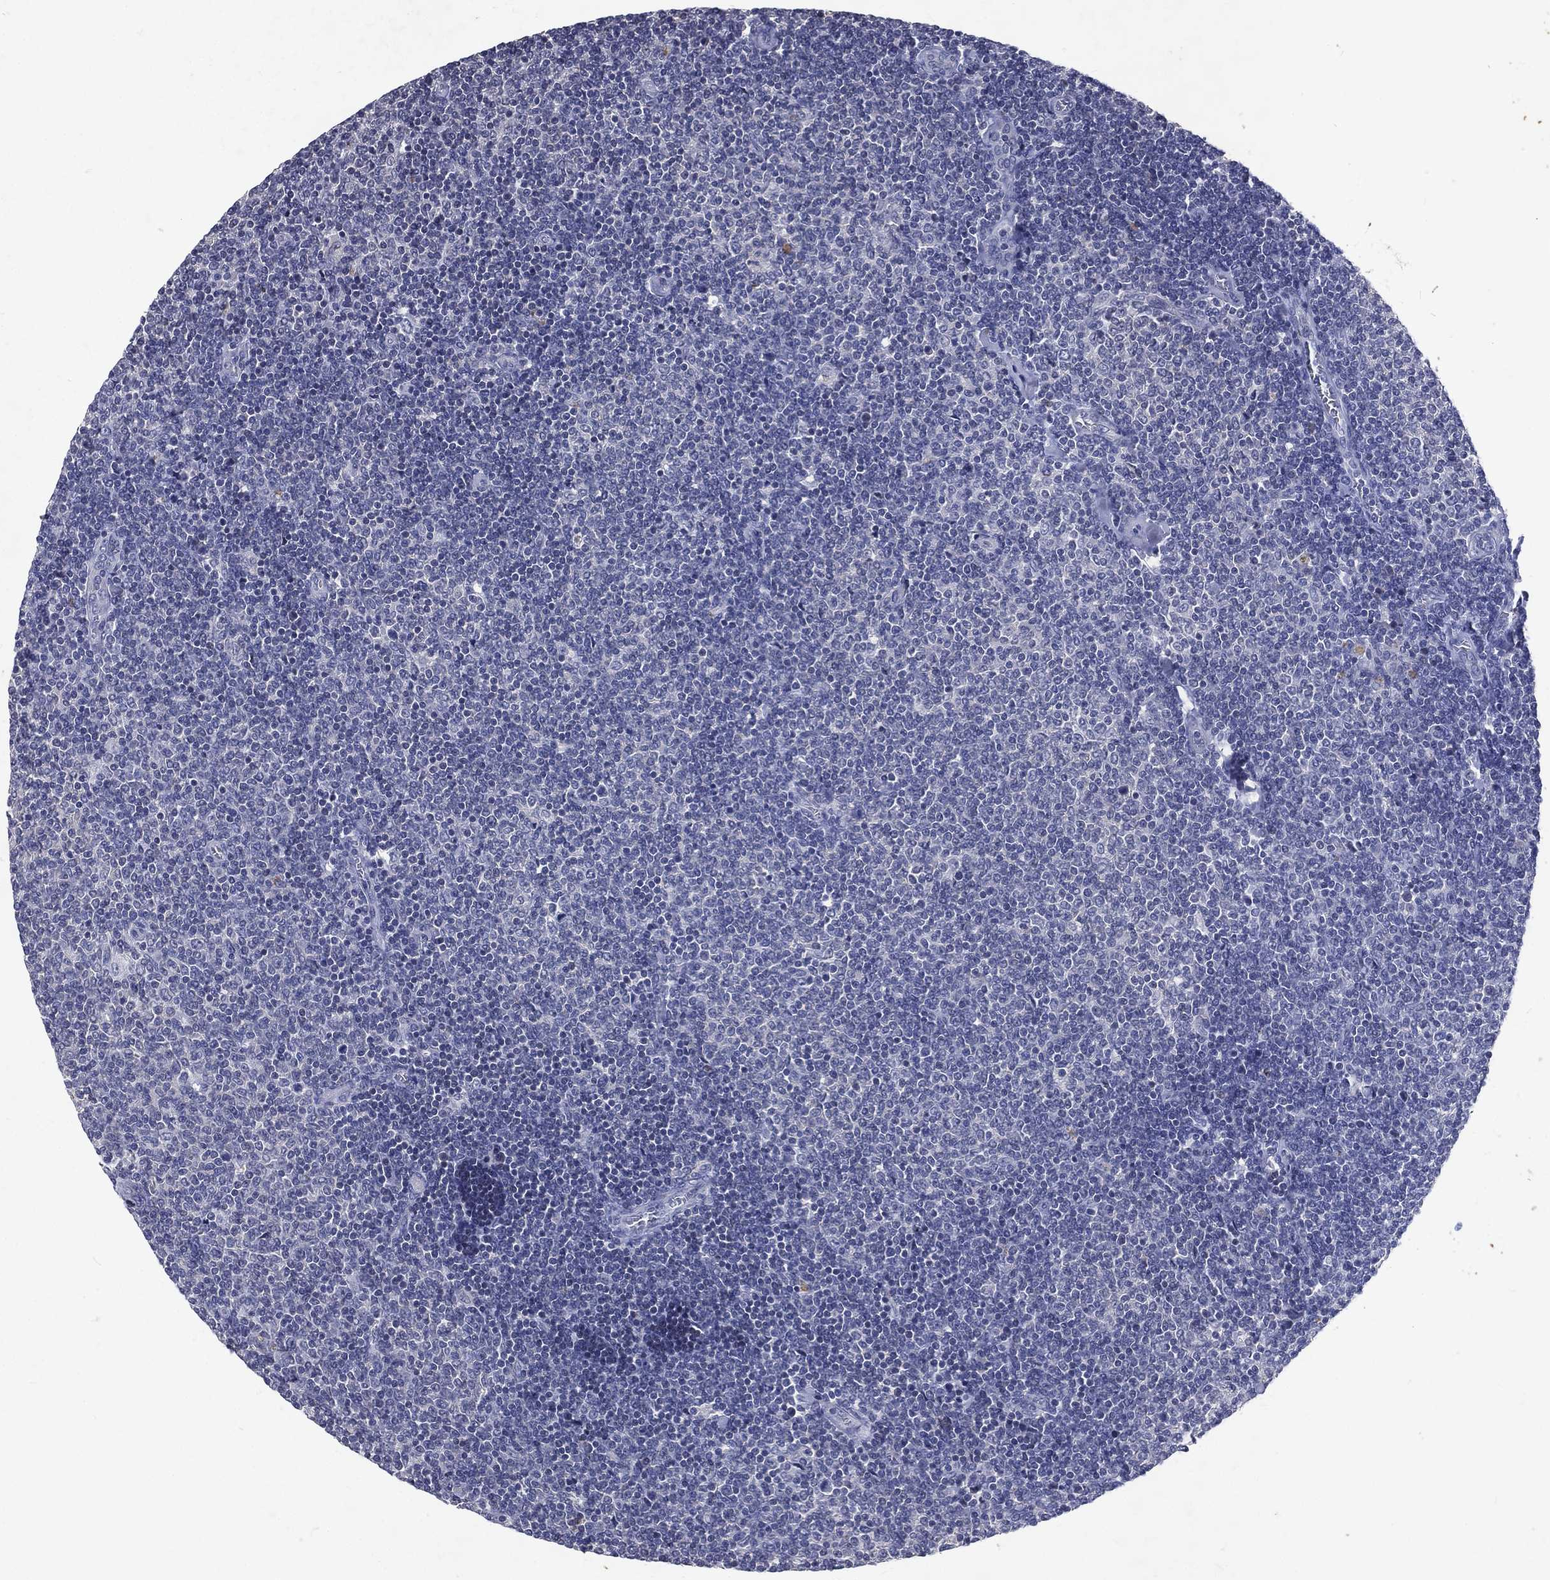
{"staining": {"intensity": "negative", "quantity": "none", "location": "none"}, "tissue": "lymphoma", "cell_type": "Tumor cells", "image_type": "cancer", "snomed": [{"axis": "morphology", "description": "Malignant lymphoma, non-Hodgkin's type, Low grade"}, {"axis": "topography", "description": "Lymph node"}], "caption": "This is a photomicrograph of immunohistochemistry (IHC) staining of low-grade malignant lymphoma, non-Hodgkin's type, which shows no positivity in tumor cells. (Brightfield microscopy of DAB immunohistochemistry (IHC) at high magnification).", "gene": "SLC34A2", "patient": {"sex": "male", "age": 52}}